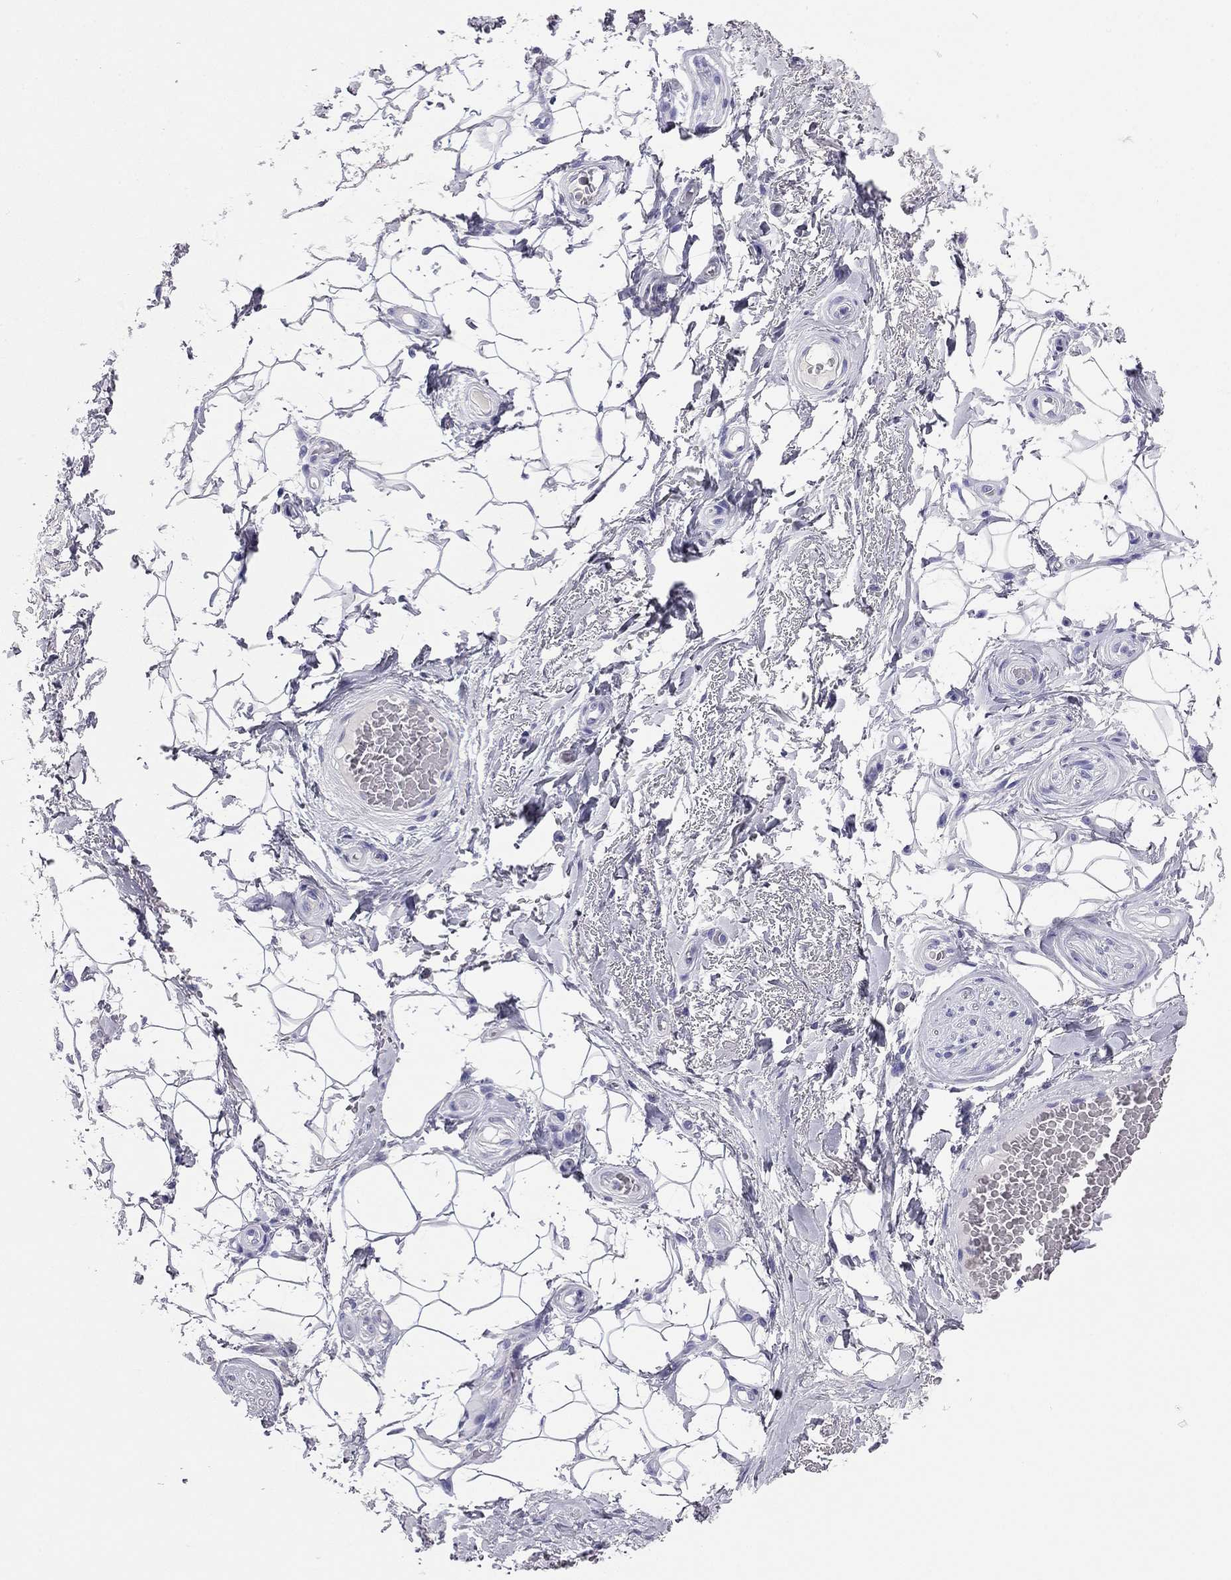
{"staining": {"intensity": "negative", "quantity": "none", "location": "none"}, "tissue": "adipose tissue", "cell_type": "Adipocytes", "image_type": "normal", "snomed": [{"axis": "morphology", "description": "Normal tissue, NOS"}, {"axis": "topography", "description": "Anal"}, {"axis": "topography", "description": "Peripheral nerve tissue"}], "caption": "Adipose tissue was stained to show a protein in brown. There is no significant staining in adipocytes. (Stains: DAB immunohistochemistry with hematoxylin counter stain, Microscopy: brightfield microscopy at high magnification).", "gene": "ODF4", "patient": {"sex": "male", "age": 53}}